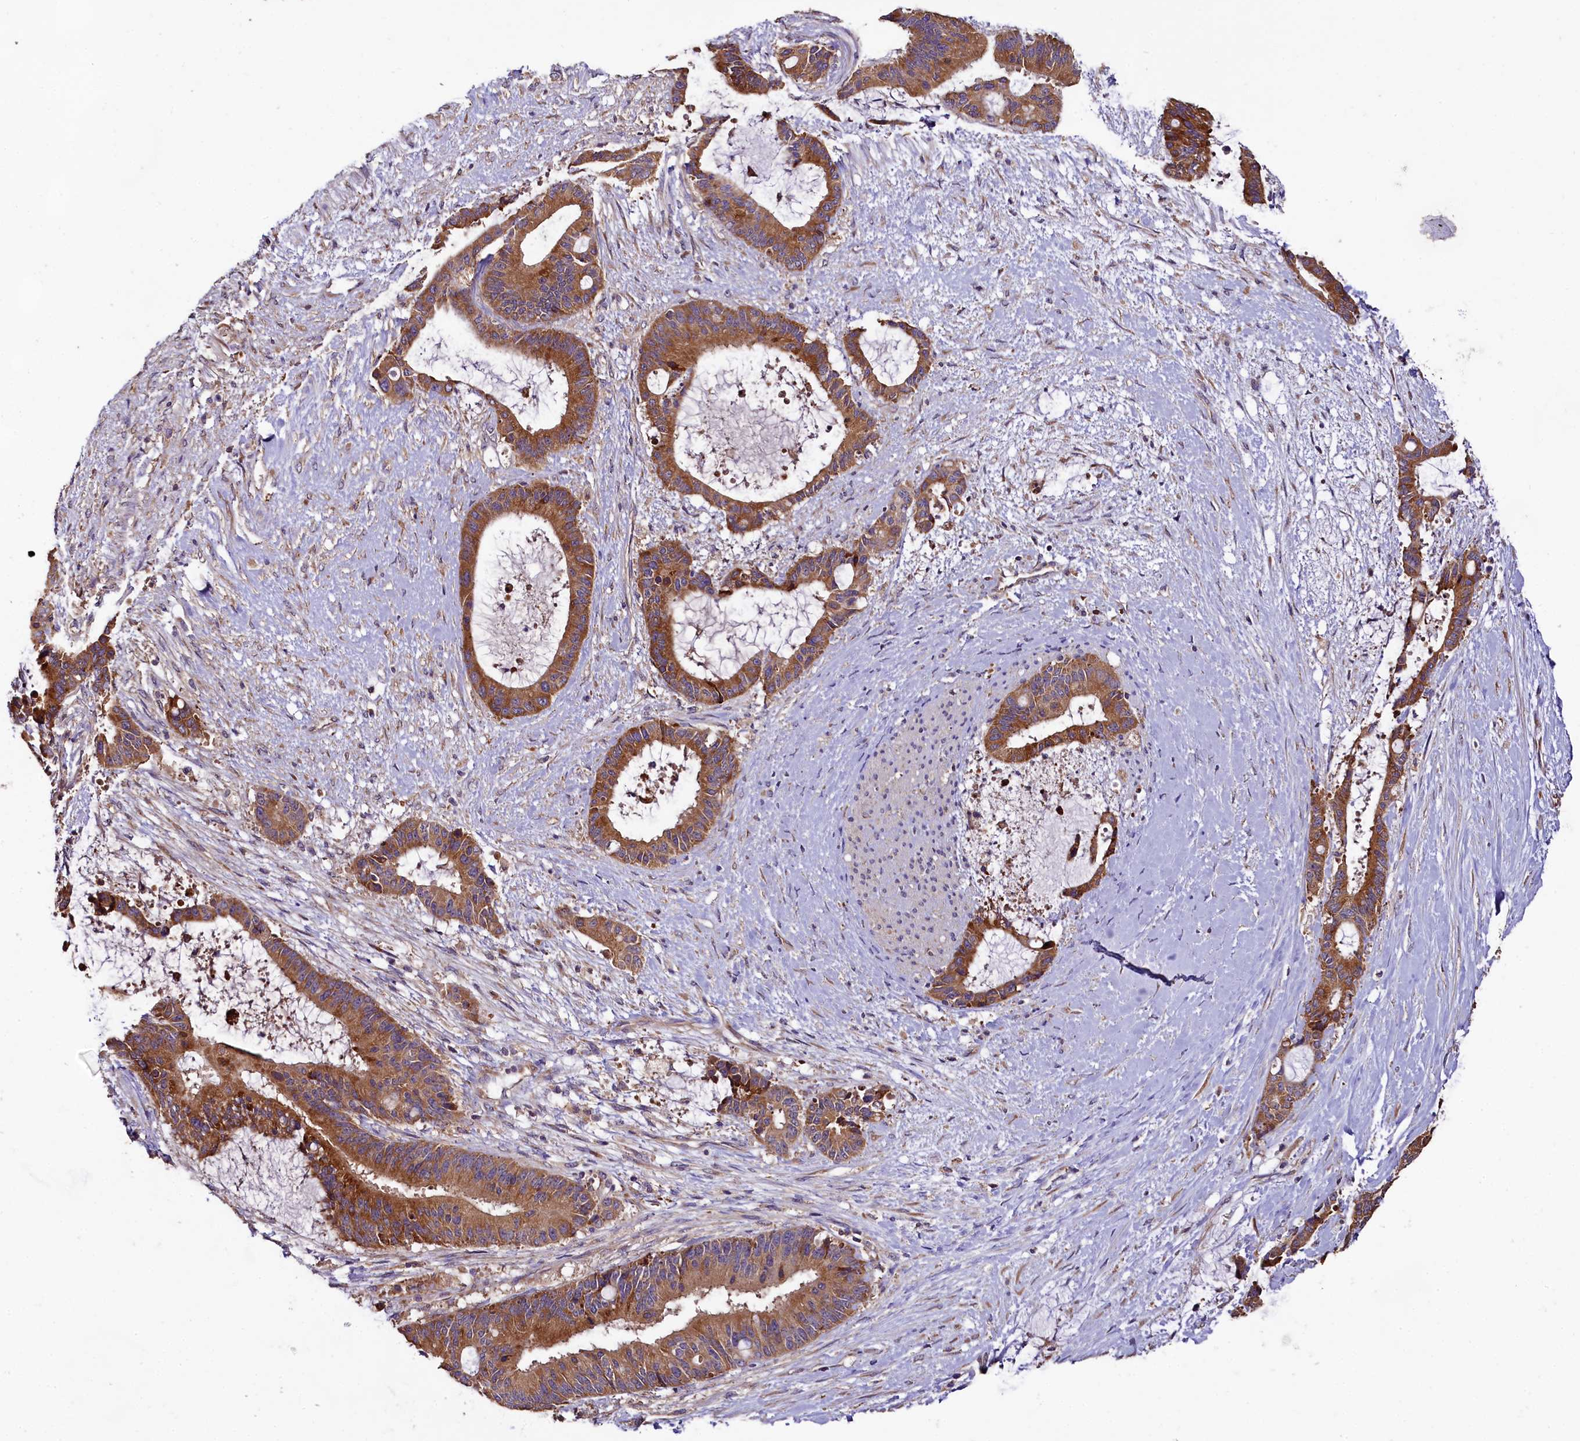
{"staining": {"intensity": "strong", "quantity": ">75%", "location": "cytoplasmic/membranous"}, "tissue": "liver cancer", "cell_type": "Tumor cells", "image_type": "cancer", "snomed": [{"axis": "morphology", "description": "Normal tissue, NOS"}, {"axis": "morphology", "description": "Cholangiocarcinoma"}, {"axis": "topography", "description": "Liver"}, {"axis": "topography", "description": "Peripheral nerve tissue"}], "caption": "Immunohistochemistry (IHC) of cholangiocarcinoma (liver) reveals high levels of strong cytoplasmic/membranous staining in about >75% of tumor cells. The staining is performed using DAB (3,3'-diaminobenzidine) brown chromogen to label protein expression. The nuclei are counter-stained blue using hematoxylin.", "gene": "ENKD1", "patient": {"sex": "female", "age": 73}}